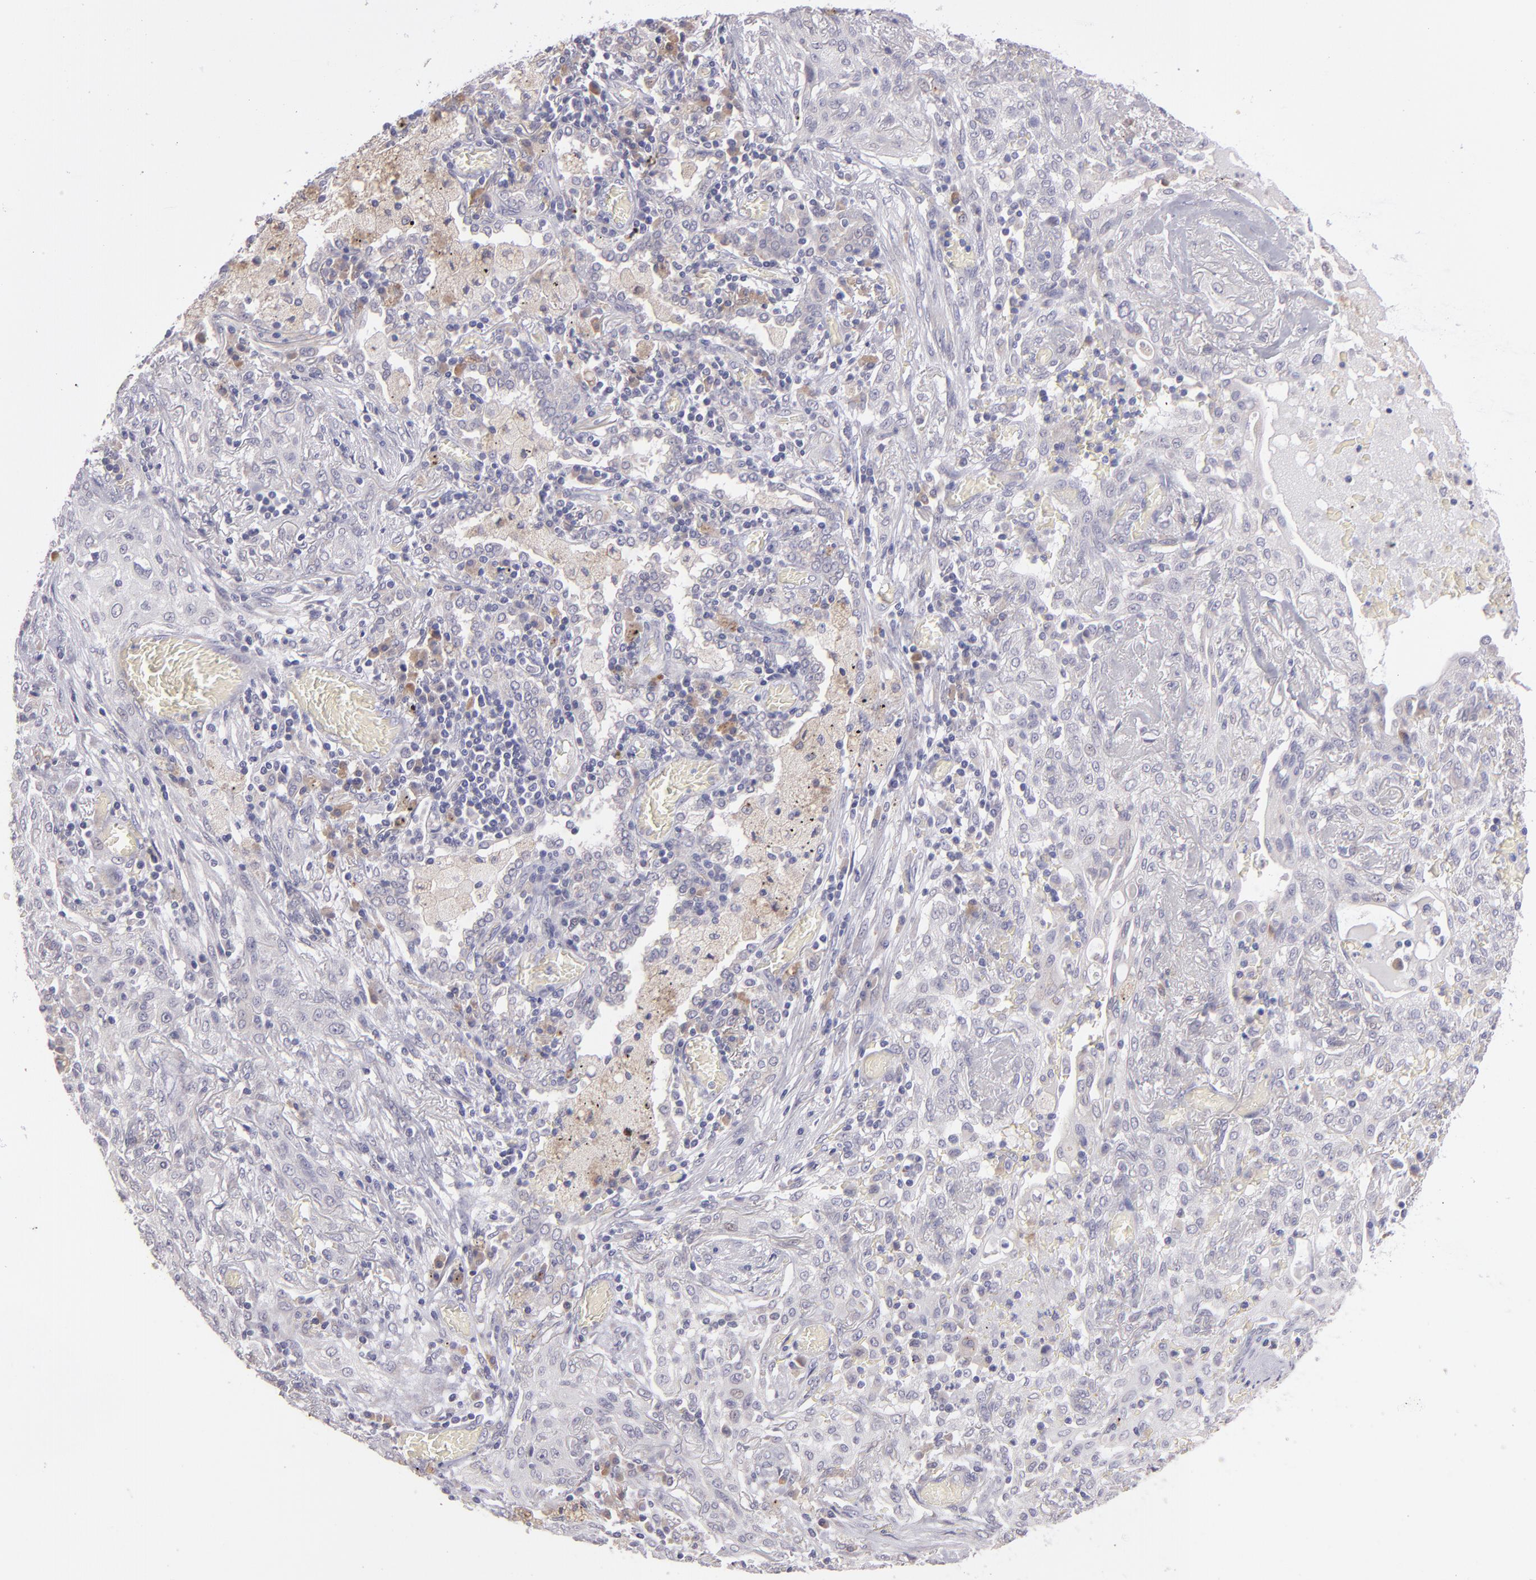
{"staining": {"intensity": "negative", "quantity": "none", "location": "none"}, "tissue": "lung cancer", "cell_type": "Tumor cells", "image_type": "cancer", "snomed": [{"axis": "morphology", "description": "Squamous cell carcinoma, NOS"}, {"axis": "topography", "description": "Lung"}], "caption": "The photomicrograph displays no staining of tumor cells in lung cancer (squamous cell carcinoma). (DAB (3,3'-diaminobenzidine) immunohistochemistry (IHC), high magnification).", "gene": "TRAF3", "patient": {"sex": "female", "age": 47}}